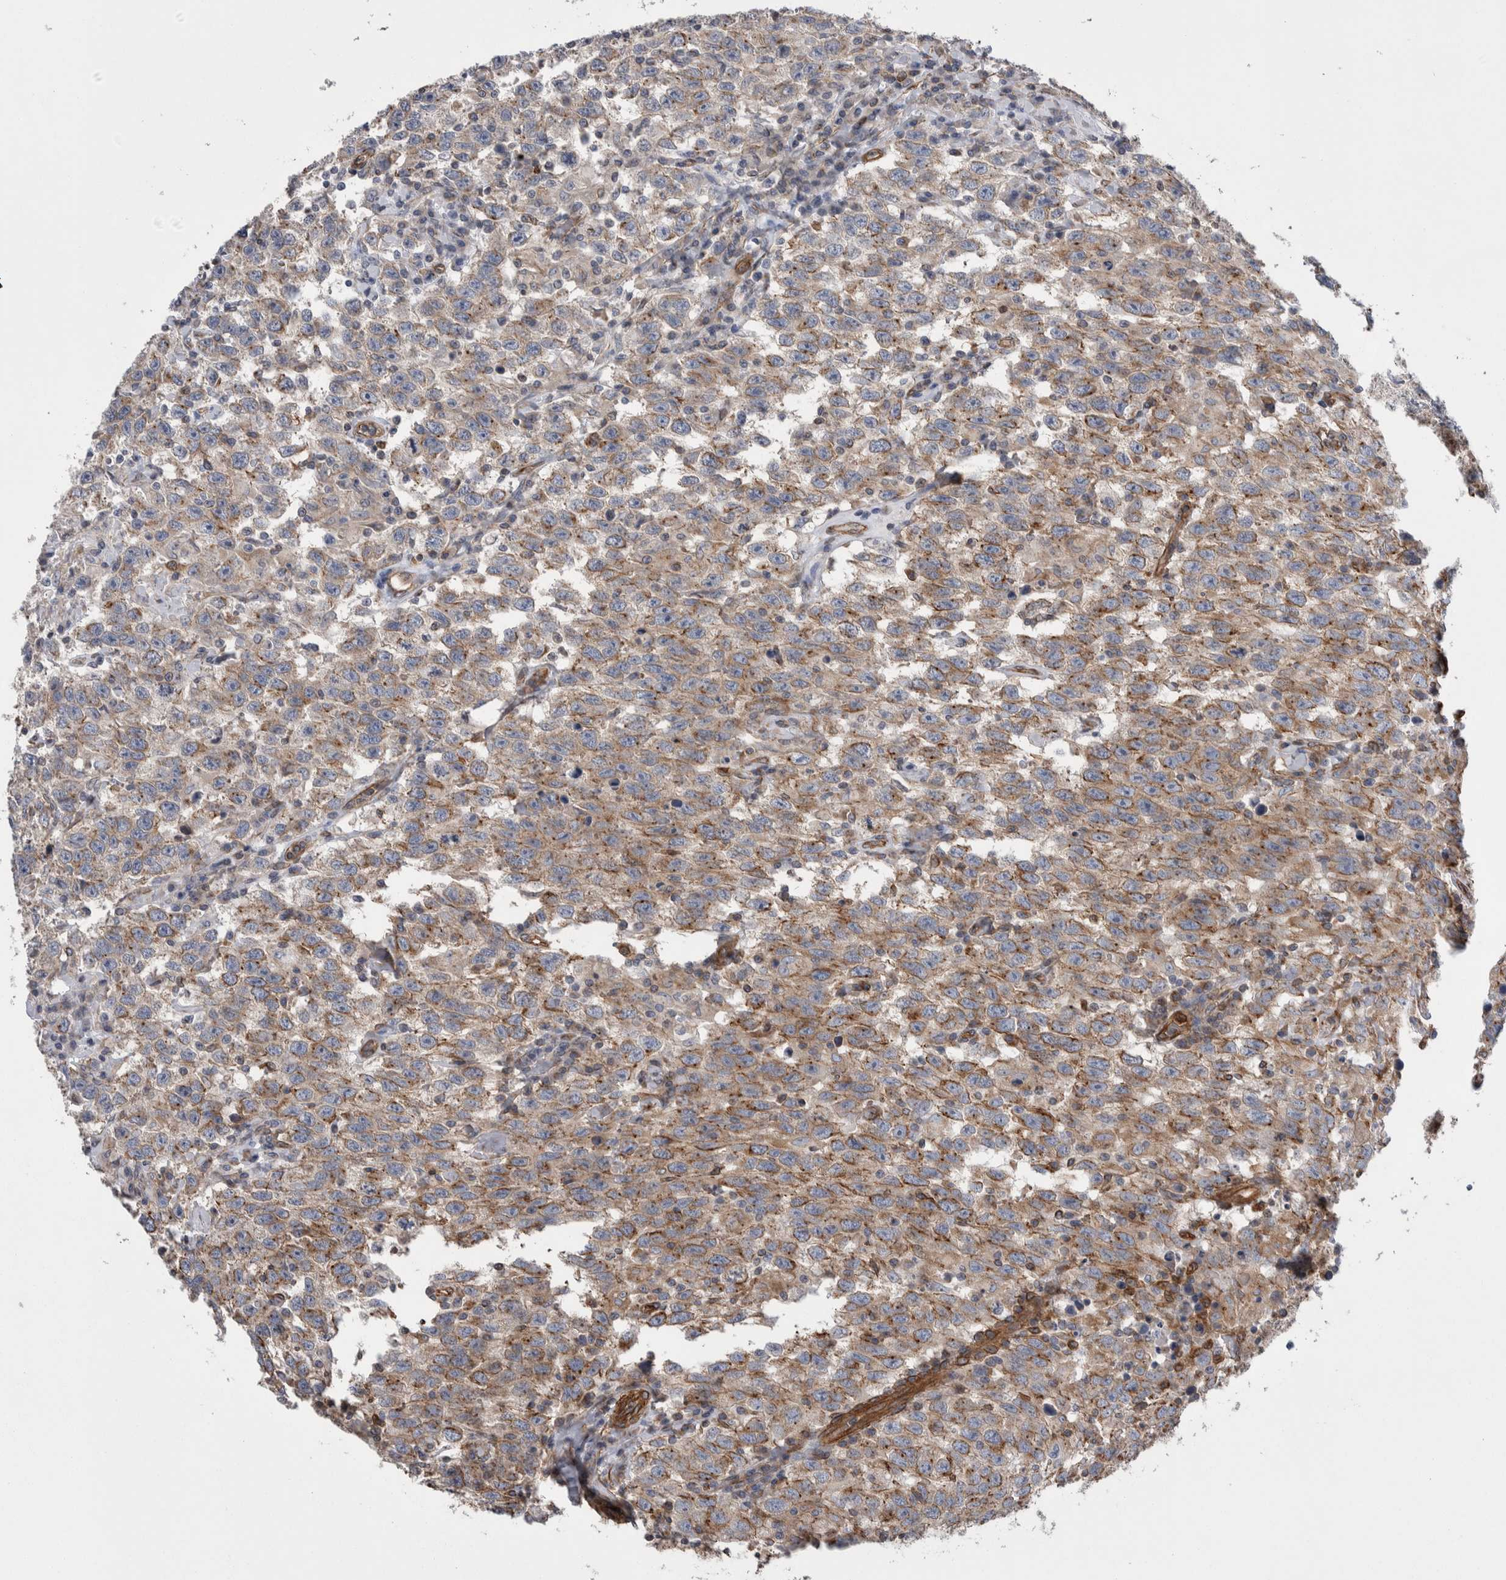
{"staining": {"intensity": "weak", "quantity": "25%-75%", "location": "cytoplasmic/membranous"}, "tissue": "testis cancer", "cell_type": "Tumor cells", "image_type": "cancer", "snomed": [{"axis": "morphology", "description": "Seminoma, NOS"}, {"axis": "topography", "description": "Testis"}], "caption": "Weak cytoplasmic/membranous protein positivity is seen in approximately 25%-75% of tumor cells in testis seminoma.", "gene": "KIF12", "patient": {"sex": "male", "age": 41}}